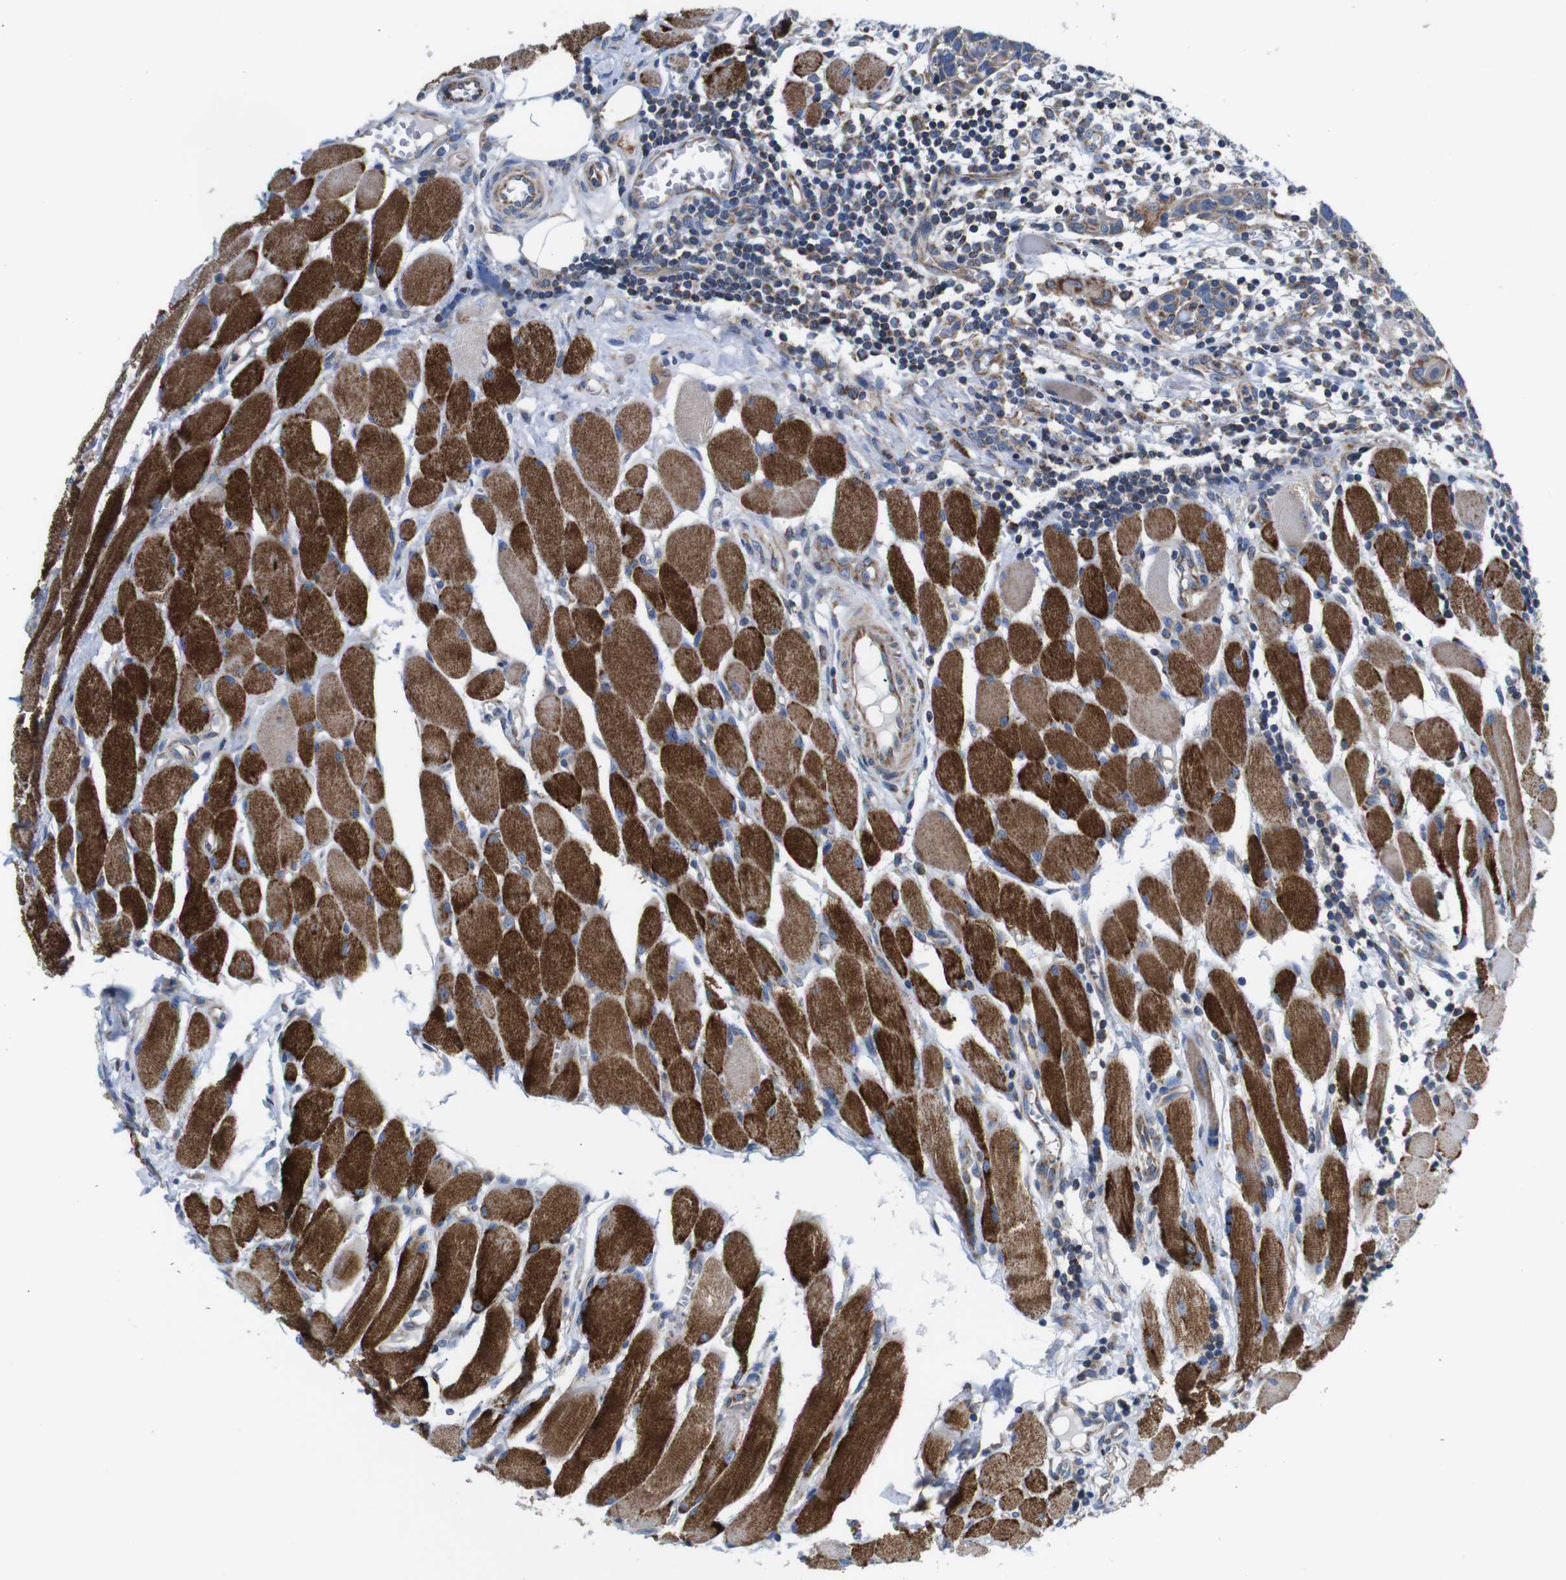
{"staining": {"intensity": "moderate", "quantity": ">75%", "location": "cytoplasmic/membranous"}, "tissue": "head and neck cancer", "cell_type": "Tumor cells", "image_type": "cancer", "snomed": [{"axis": "morphology", "description": "Squamous cell carcinoma, NOS"}, {"axis": "topography", "description": "Oral tissue"}, {"axis": "topography", "description": "Head-Neck"}], "caption": "Head and neck cancer tissue displays moderate cytoplasmic/membranous positivity in about >75% of tumor cells, visualized by immunohistochemistry.", "gene": "PDCD1LG2", "patient": {"sex": "female", "age": 50}}